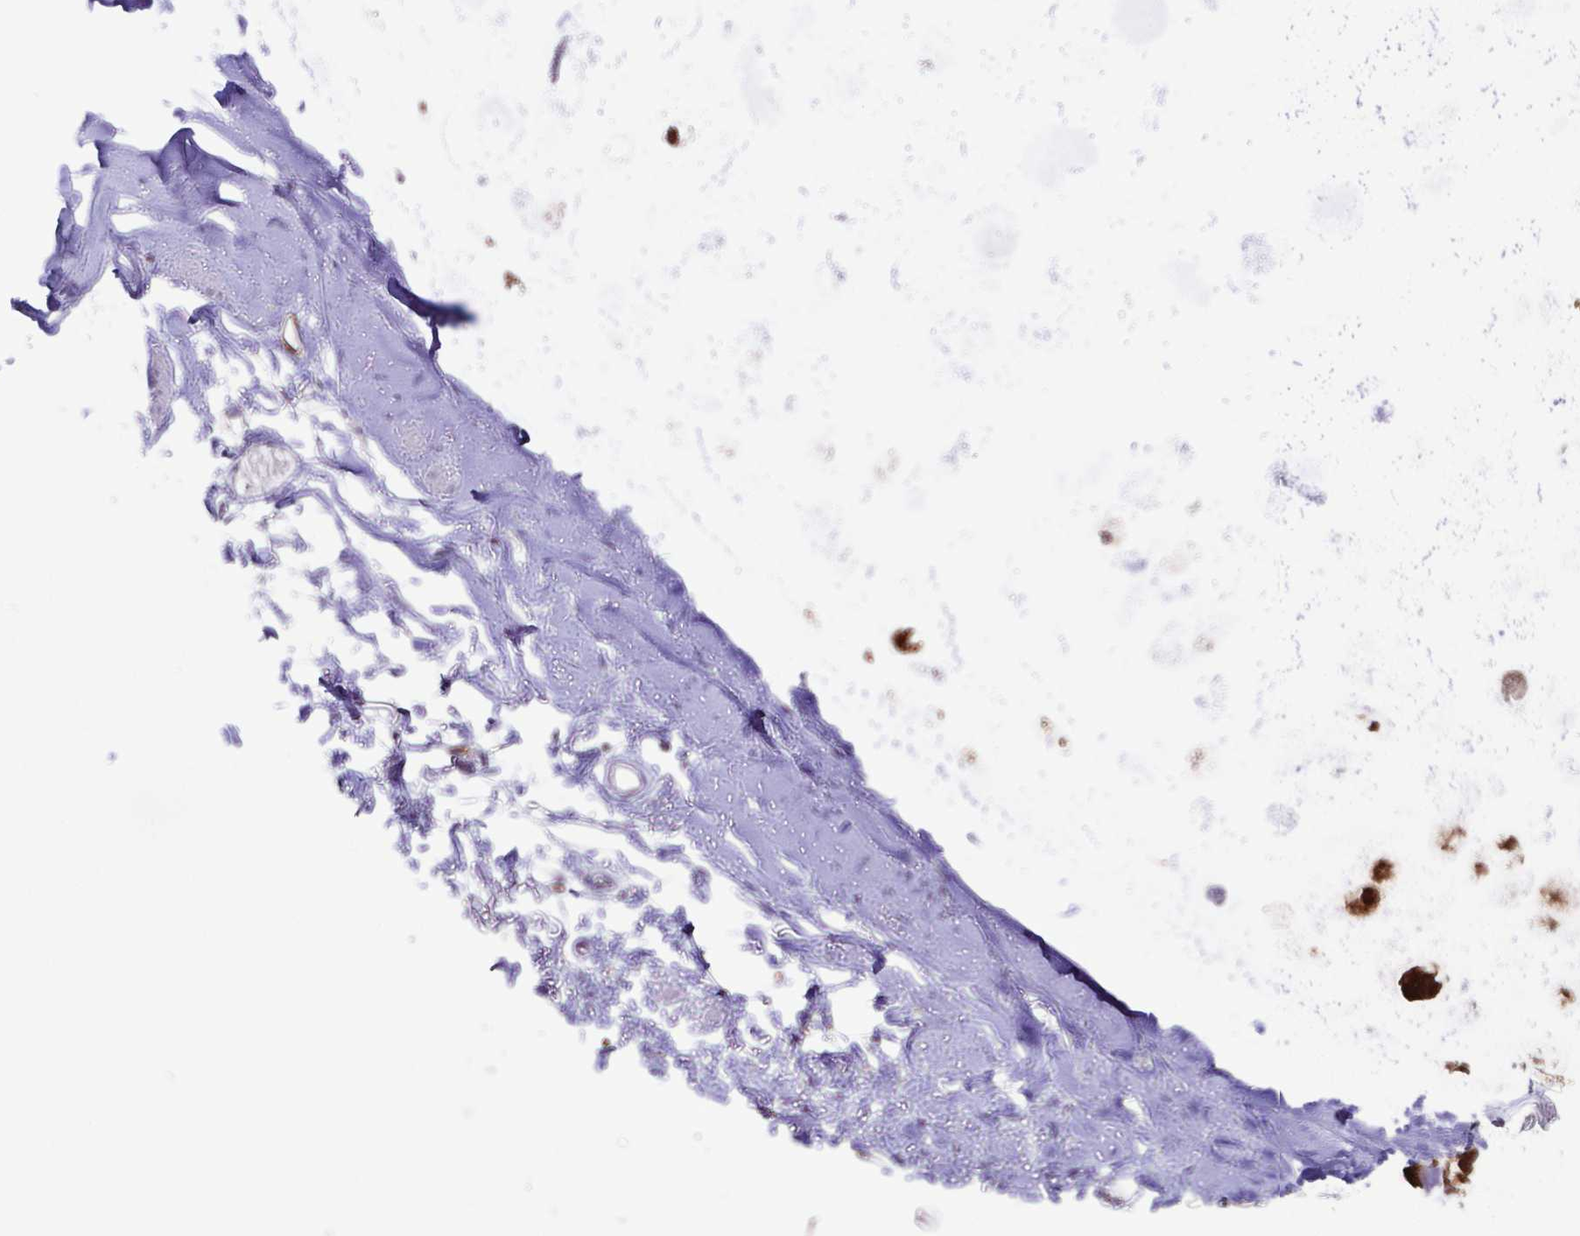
{"staining": {"intensity": "strong", "quantity": "25%-75%", "location": "cytoplasmic/membranous,nuclear"}, "tissue": "soft tissue", "cell_type": "Chondrocytes", "image_type": "normal", "snomed": [{"axis": "morphology", "description": "Normal tissue, NOS"}, {"axis": "topography", "description": "Cartilage tissue"}, {"axis": "topography", "description": "Bronchus"}], "caption": "Protein analysis of unremarkable soft tissue demonstrates strong cytoplasmic/membranous,nuclear positivity in approximately 25%-75% of chondrocytes. Using DAB (3,3'-diaminobenzidine) (brown) and hematoxylin (blue) stains, captured at high magnification using brightfield microscopy.", "gene": "IDH1", "patient": {"sex": "female", "age": 79}}